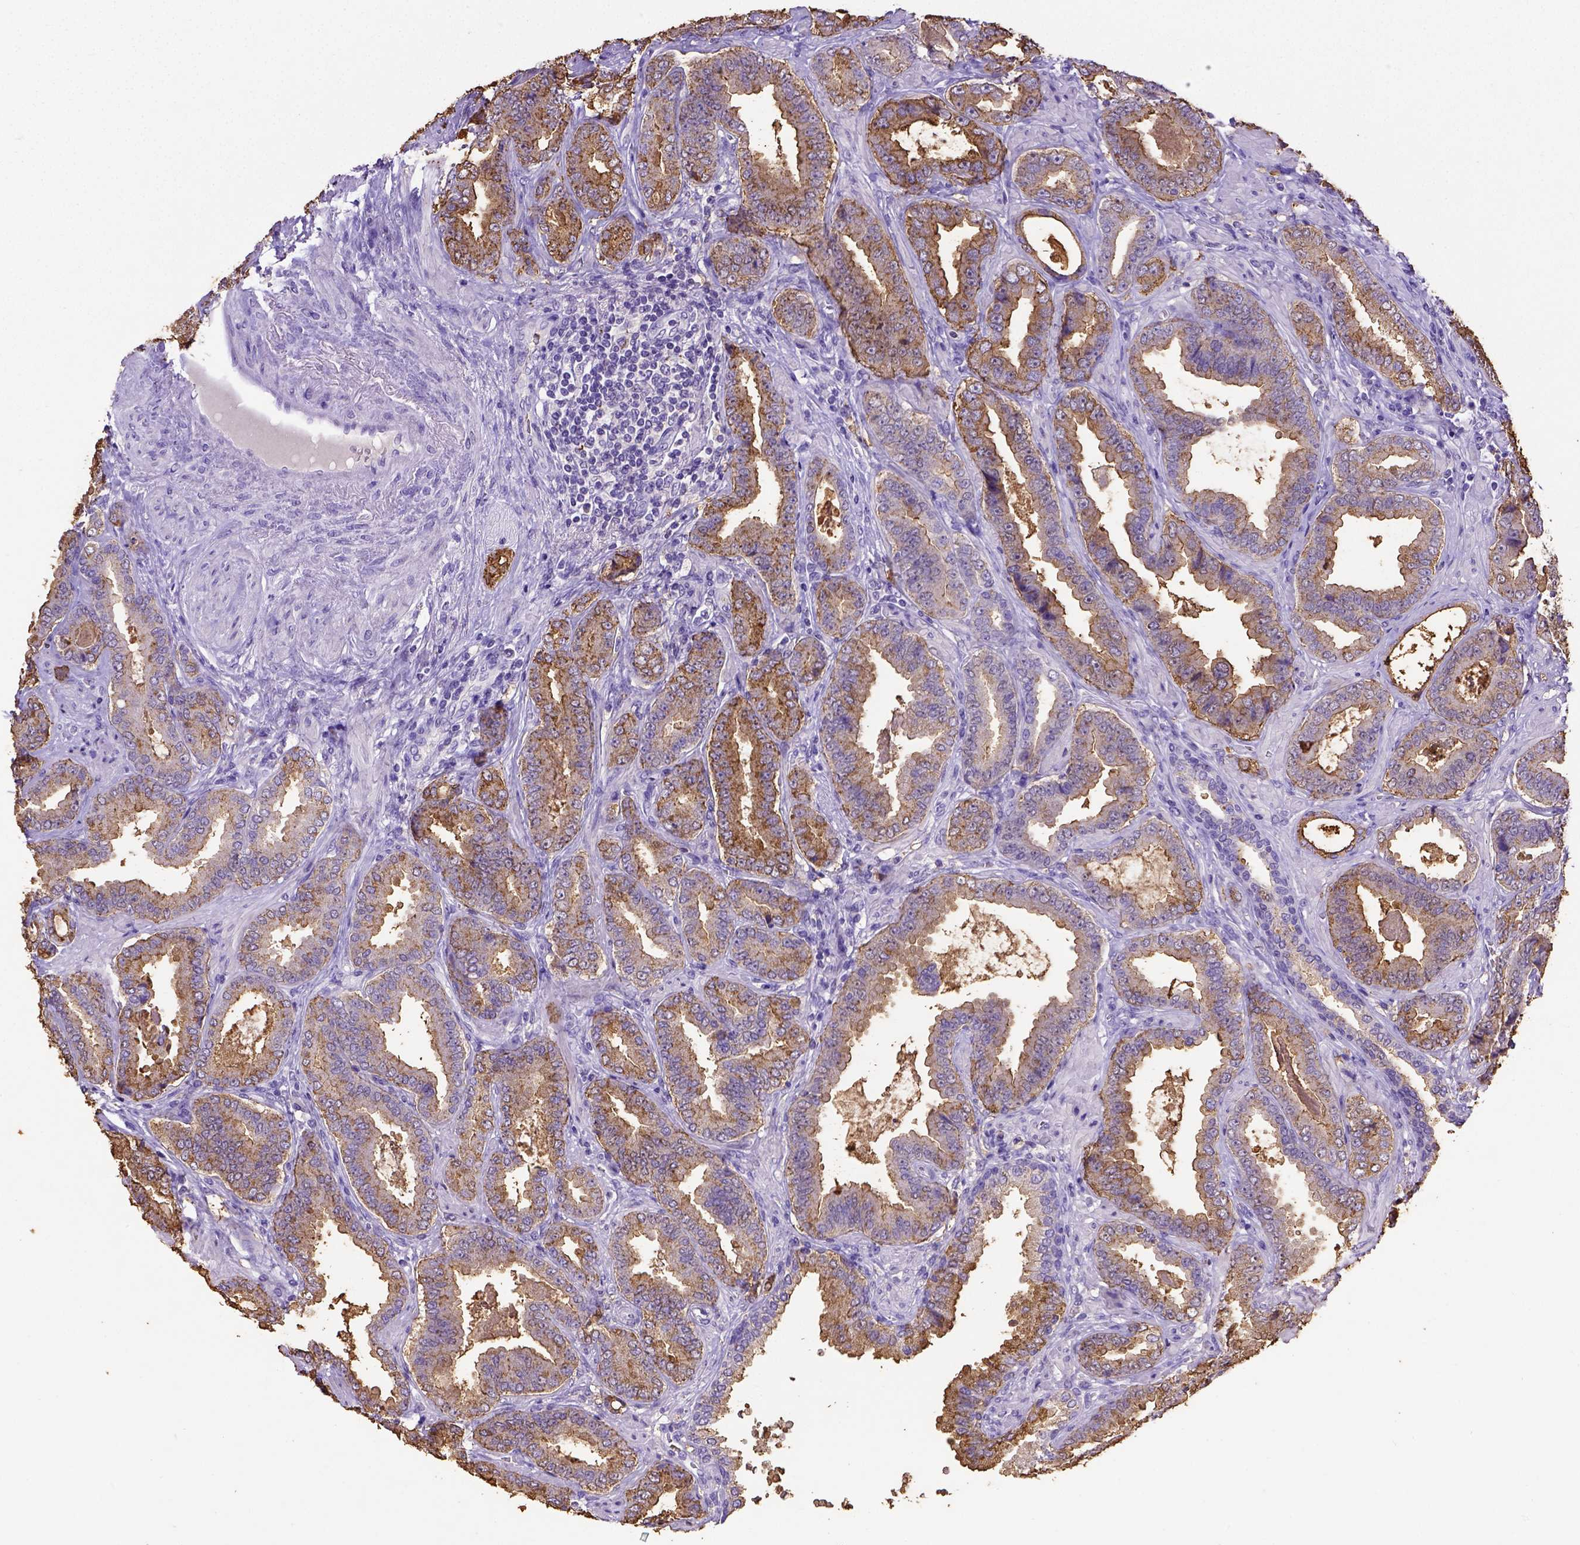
{"staining": {"intensity": "moderate", "quantity": ">75%", "location": "cytoplasmic/membranous"}, "tissue": "prostate cancer", "cell_type": "Tumor cells", "image_type": "cancer", "snomed": [{"axis": "morphology", "description": "Adenocarcinoma, NOS"}, {"axis": "topography", "description": "Prostate"}], "caption": "Tumor cells demonstrate medium levels of moderate cytoplasmic/membranous staining in about >75% of cells in prostate cancer (adenocarcinoma).", "gene": "B3GAT1", "patient": {"sex": "male", "age": 64}}